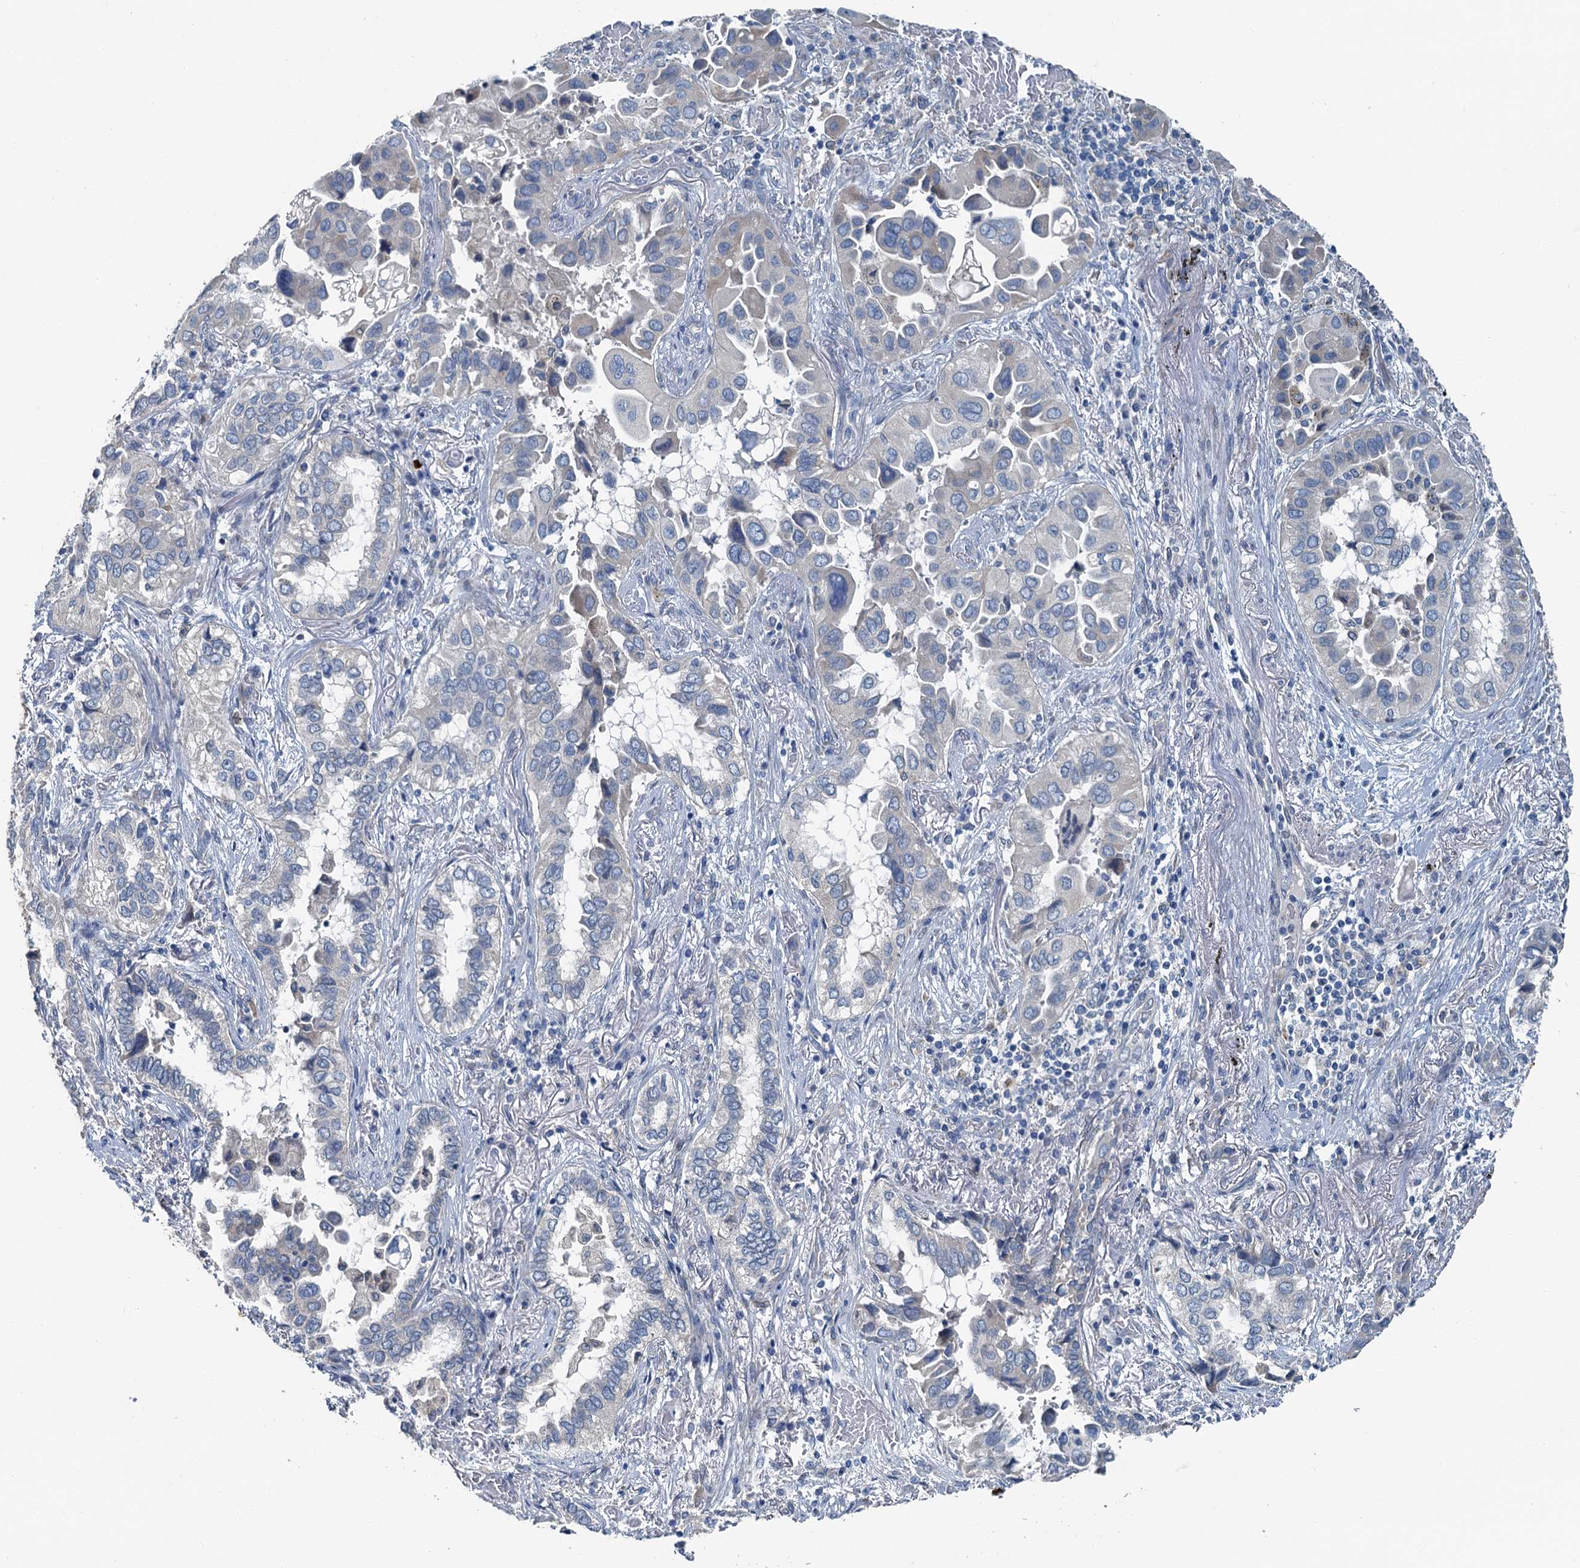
{"staining": {"intensity": "negative", "quantity": "none", "location": "none"}, "tissue": "lung cancer", "cell_type": "Tumor cells", "image_type": "cancer", "snomed": [{"axis": "morphology", "description": "Adenocarcinoma, NOS"}, {"axis": "topography", "description": "Lung"}], "caption": "The image reveals no staining of tumor cells in lung adenocarcinoma. (DAB IHC, high magnification).", "gene": "C6orf120", "patient": {"sex": "female", "age": 76}}